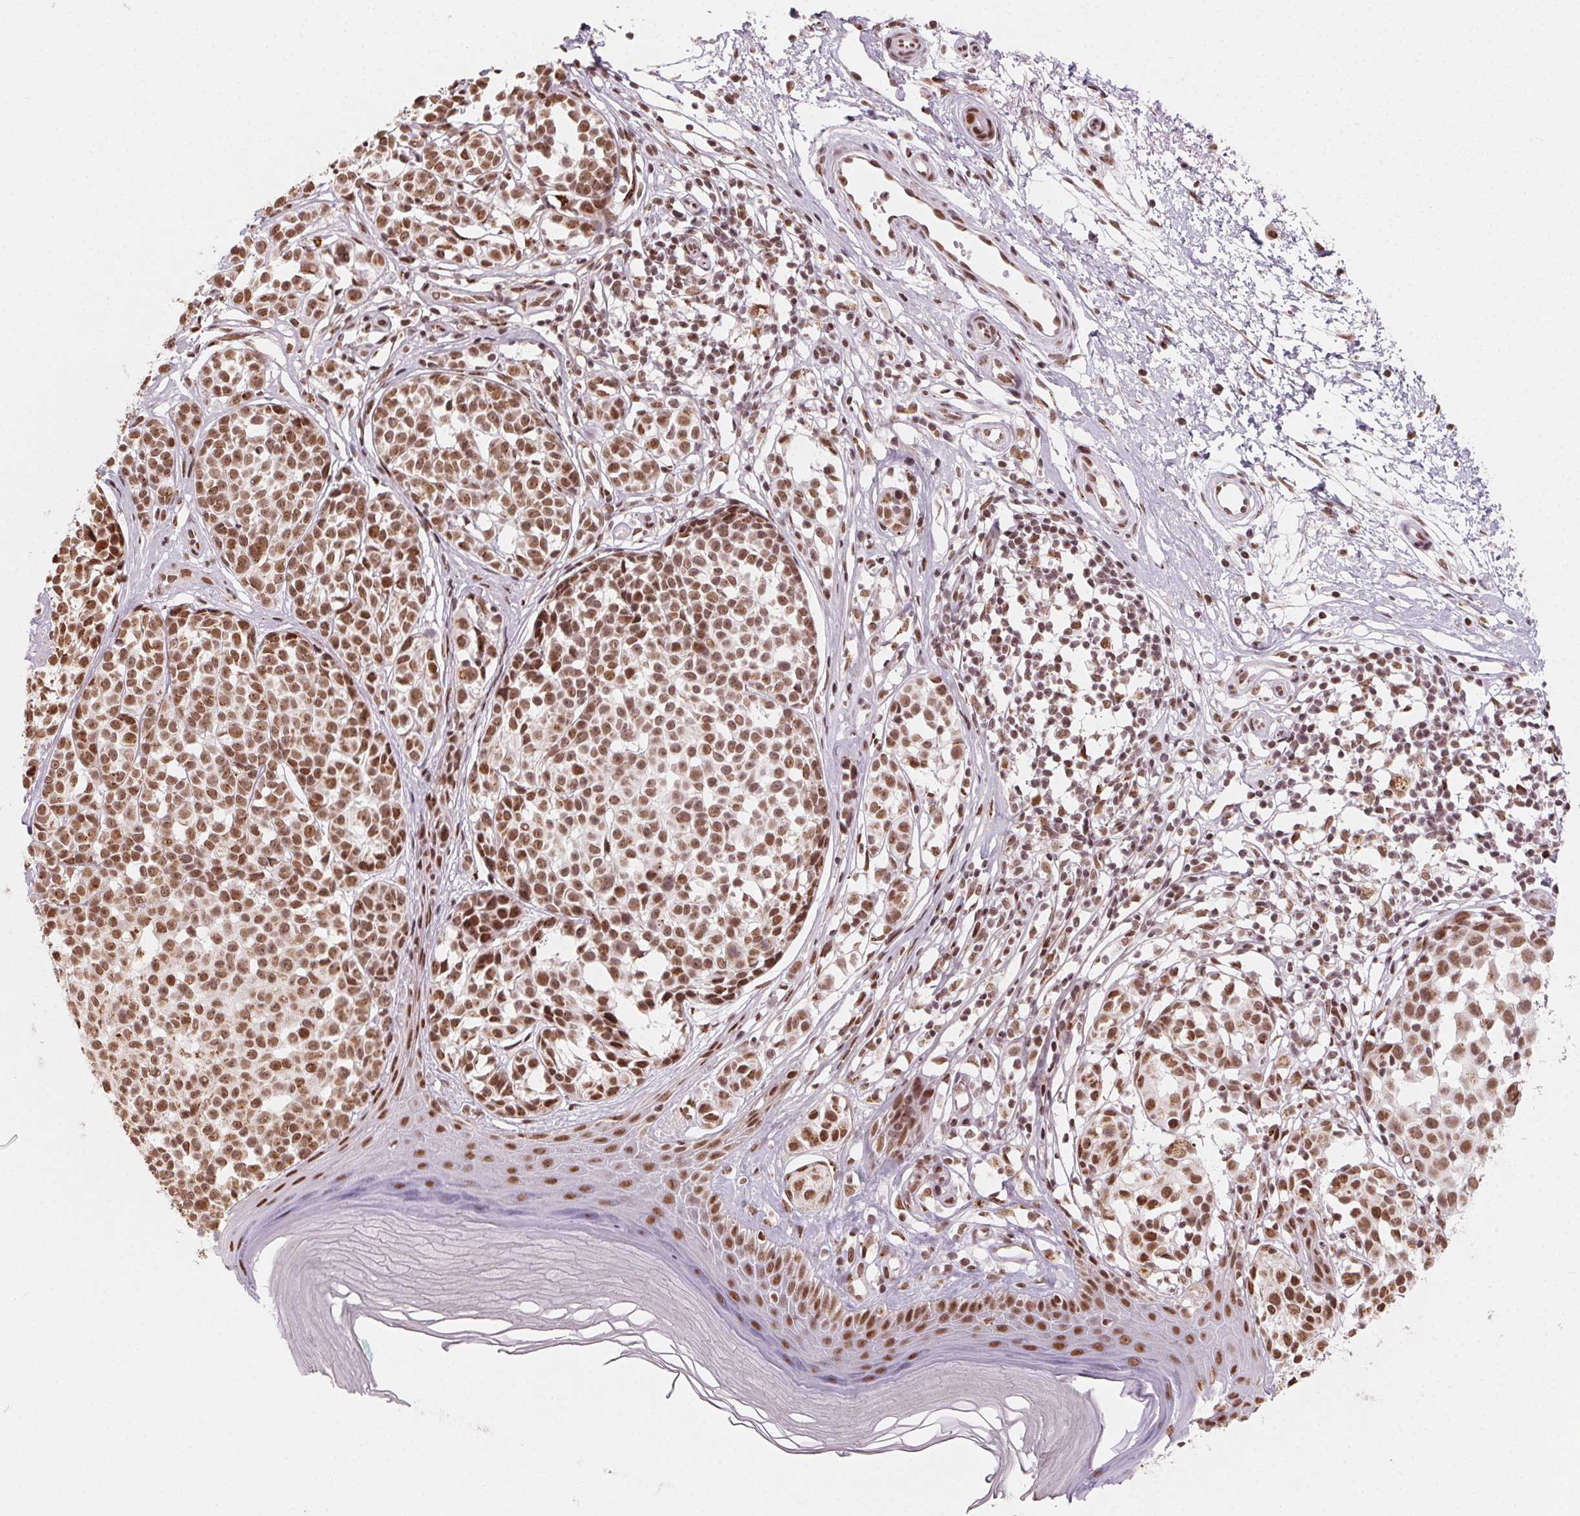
{"staining": {"intensity": "moderate", "quantity": ">75%", "location": "nuclear"}, "tissue": "melanoma", "cell_type": "Tumor cells", "image_type": "cancer", "snomed": [{"axis": "morphology", "description": "Malignant melanoma, NOS"}, {"axis": "topography", "description": "Skin"}], "caption": "Melanoma stained with a protein marker exhibits moderate staining in tumor cells.", "gene": "TOPORS", "patient": {"sex": "female", "age": 90}}